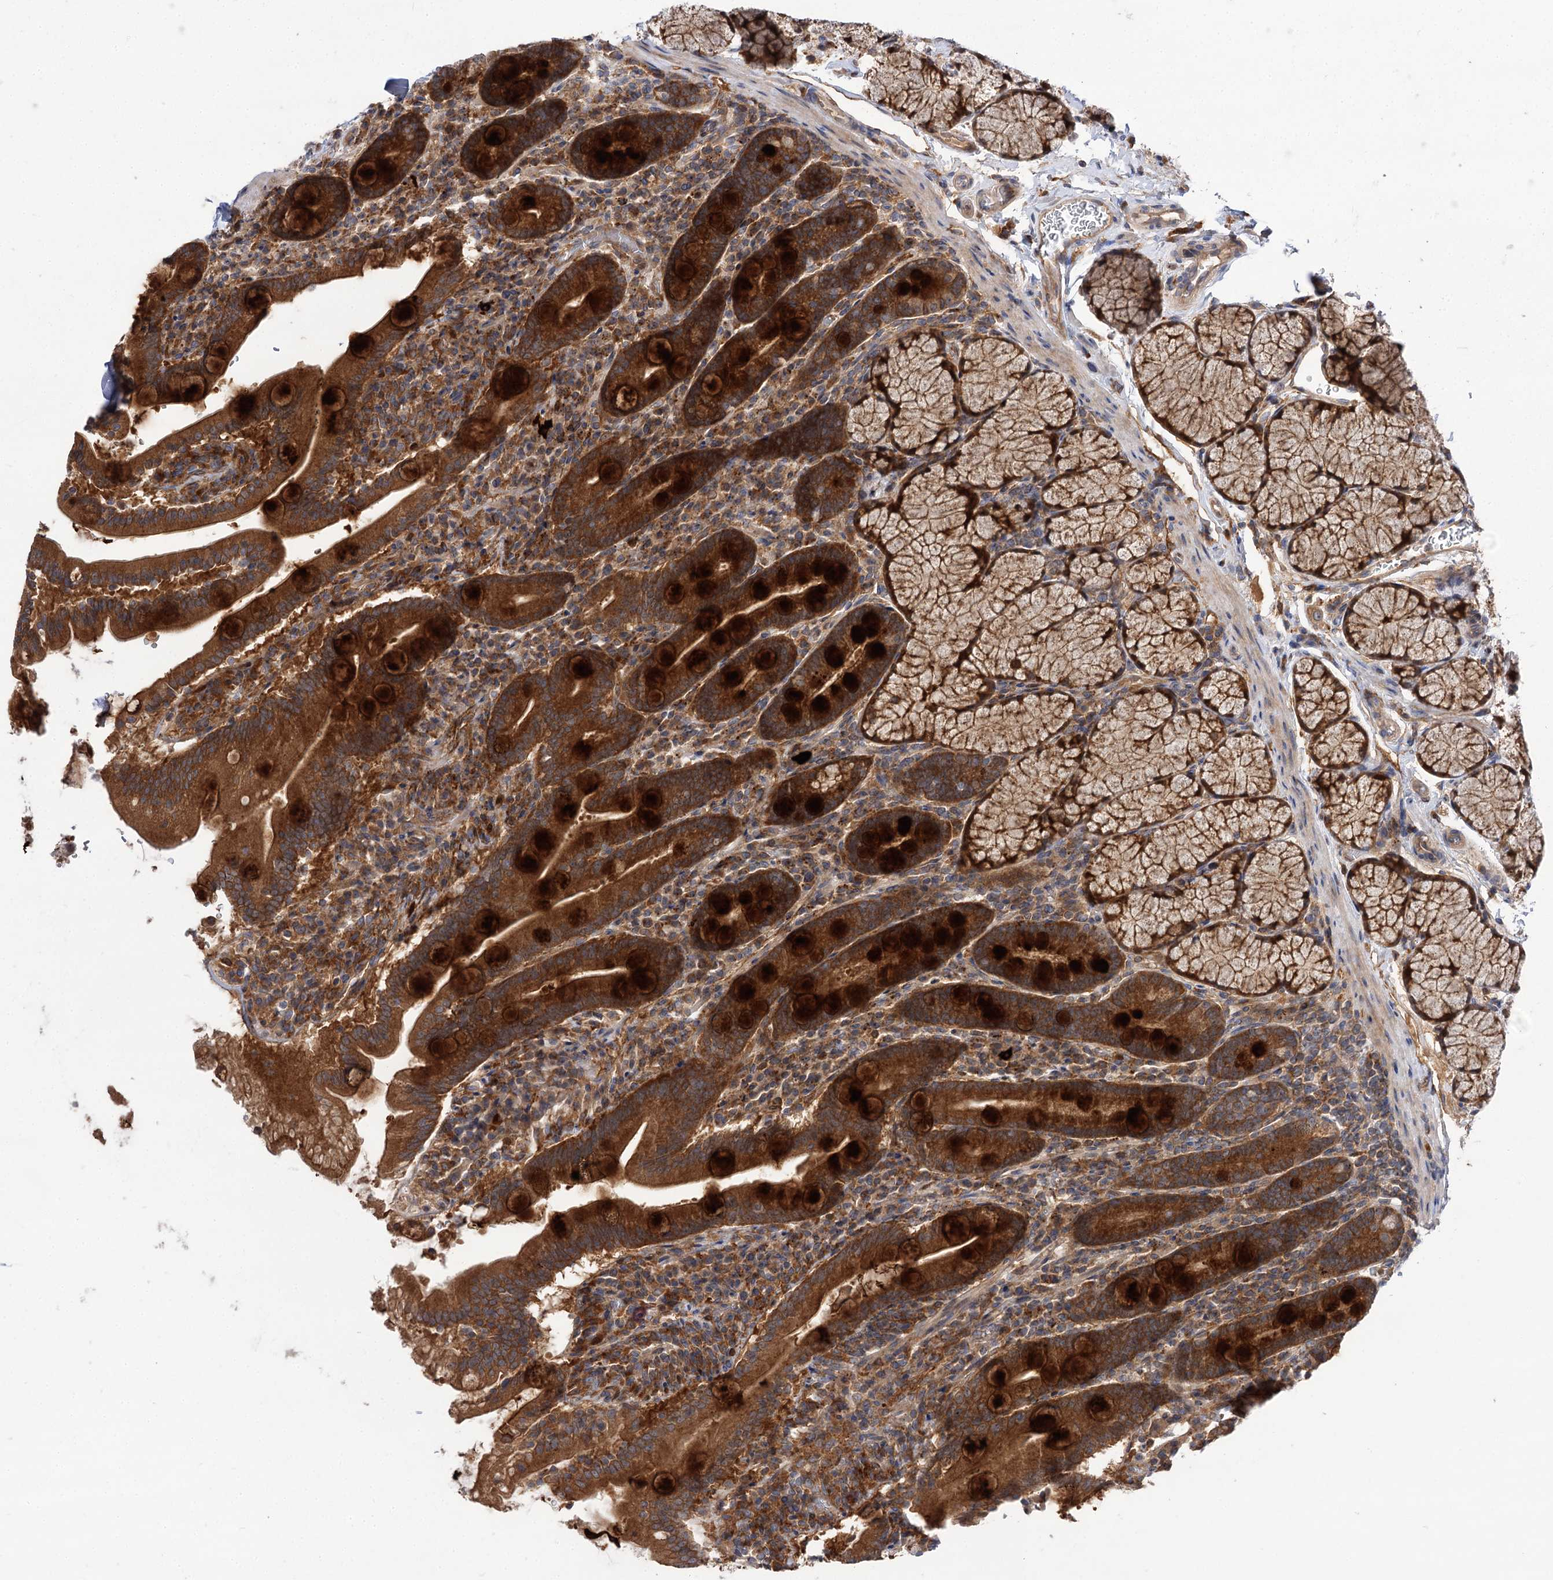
{"staining": {"intensity": "strong", "quantity": ">75%", "location": "cytoplasmic/membranous"}, "tissue": "duodenum", "cell_type": "Glandular cells", "image_type": "normal", "snomed": [{"axis": "morphology", "description": "Normal tissue, NOS"}, {"axis": "topography", "description": "Duodenum"}], "caption": "High-power microscopy captured an immunohistochemistry photomicrograph of benign duodenum, revealing strong cytoplasmic/membranous positivity in about >75% of glandular cells. (Stains: DAB (3,3'-diaminobenzidine) in brown, nuclei in blue, Microscopy: brightfield microscopy at high magnification).", "gene": "PATL1", "patient": {"sex": "male", "age": 35}}